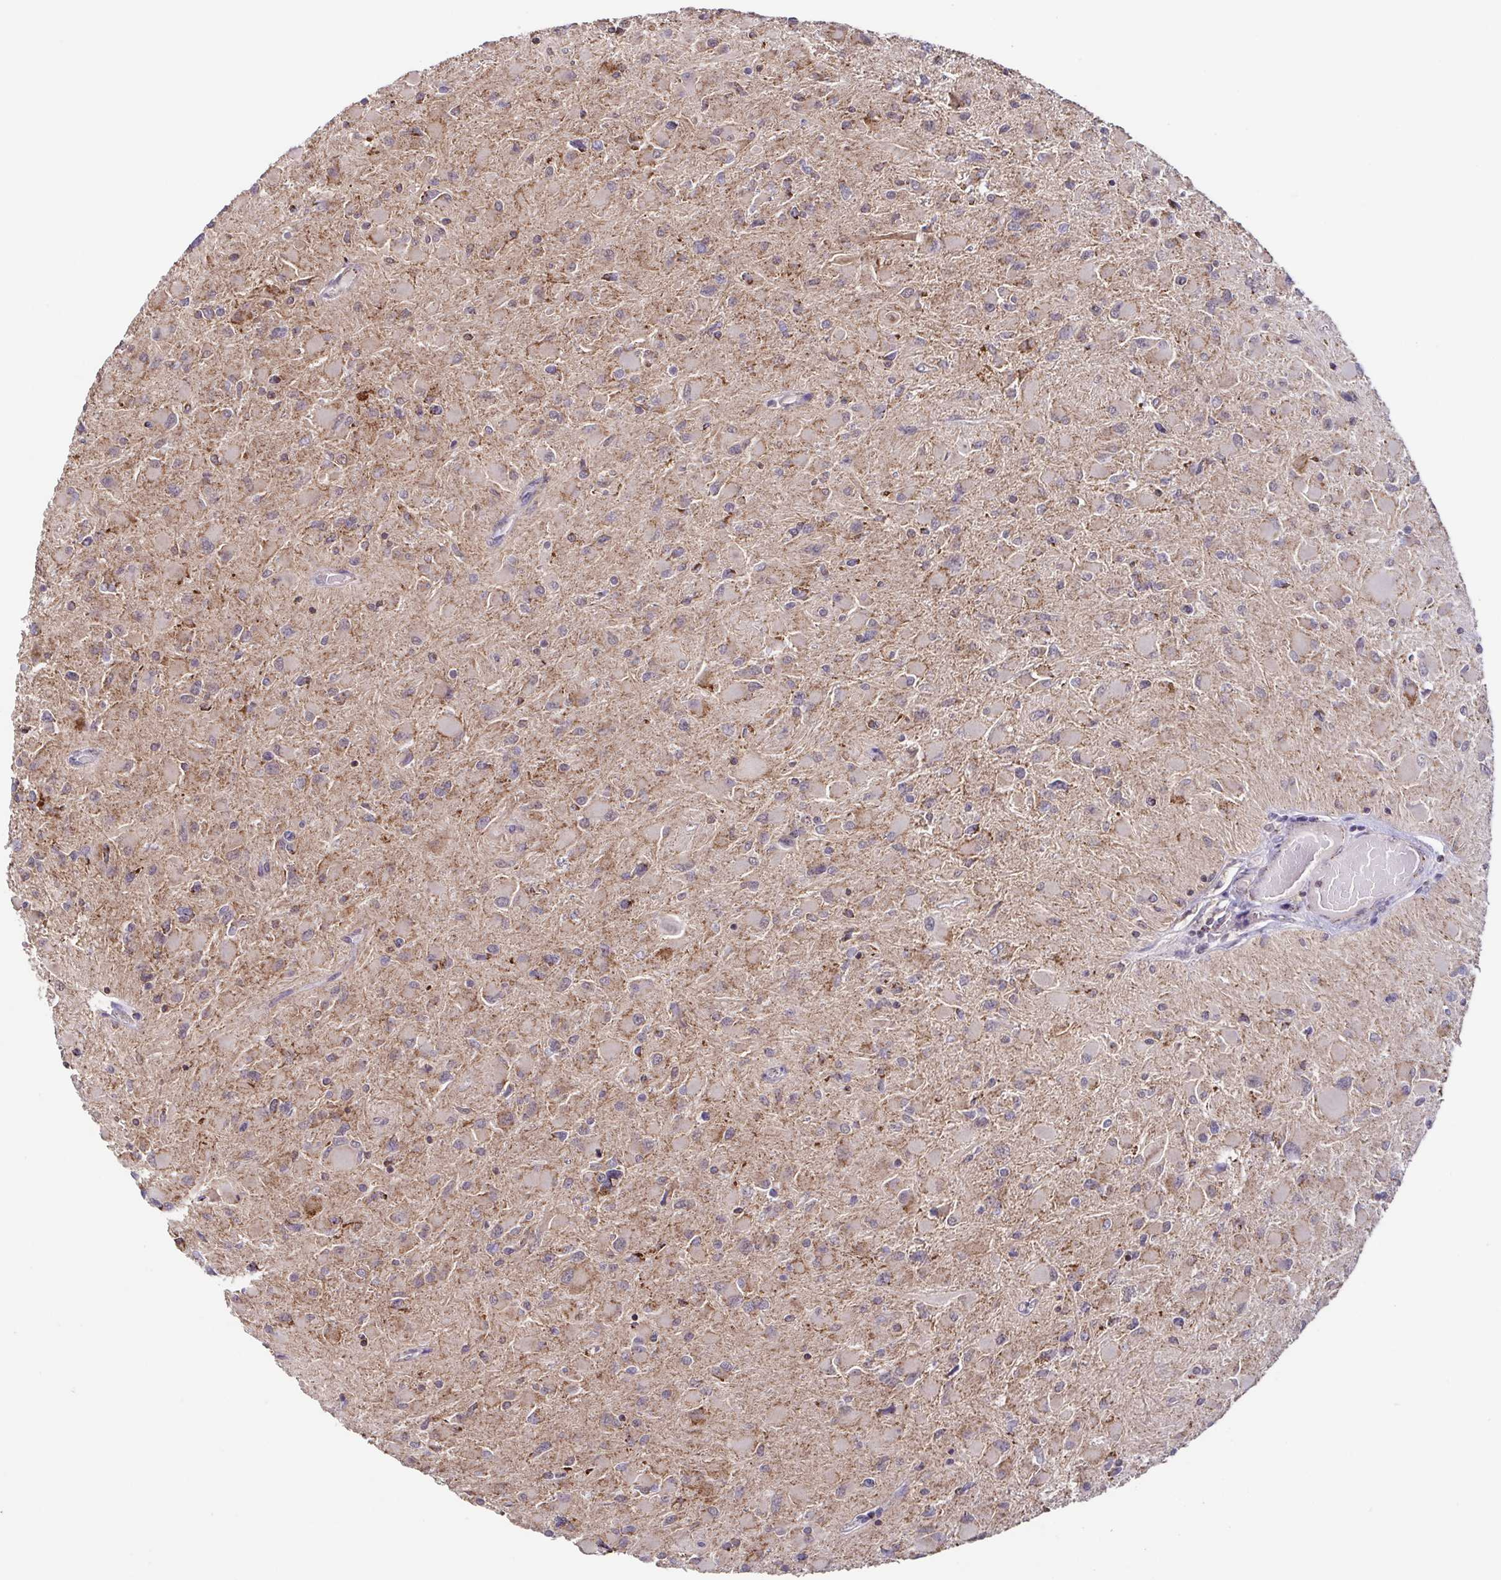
{"staining": {"intensity": "weak", "quantity": "<25%", "location": "cytoplasmic/membranous"}, "tissue": "glioma", "cell_type": "Tumor cells", "image_type": "cancer", "snomed": [{"axis": "morphology", "description": "Glioma, malignant, High grade"}, {"axis": "topography", "description": "Cerebral cortex"}], "caption": "Photomicrograph shows no significant protein expression in tumor cells of glioma.", "gene": "DIP2B", "patient": {"sex": "female", "age": 36}}